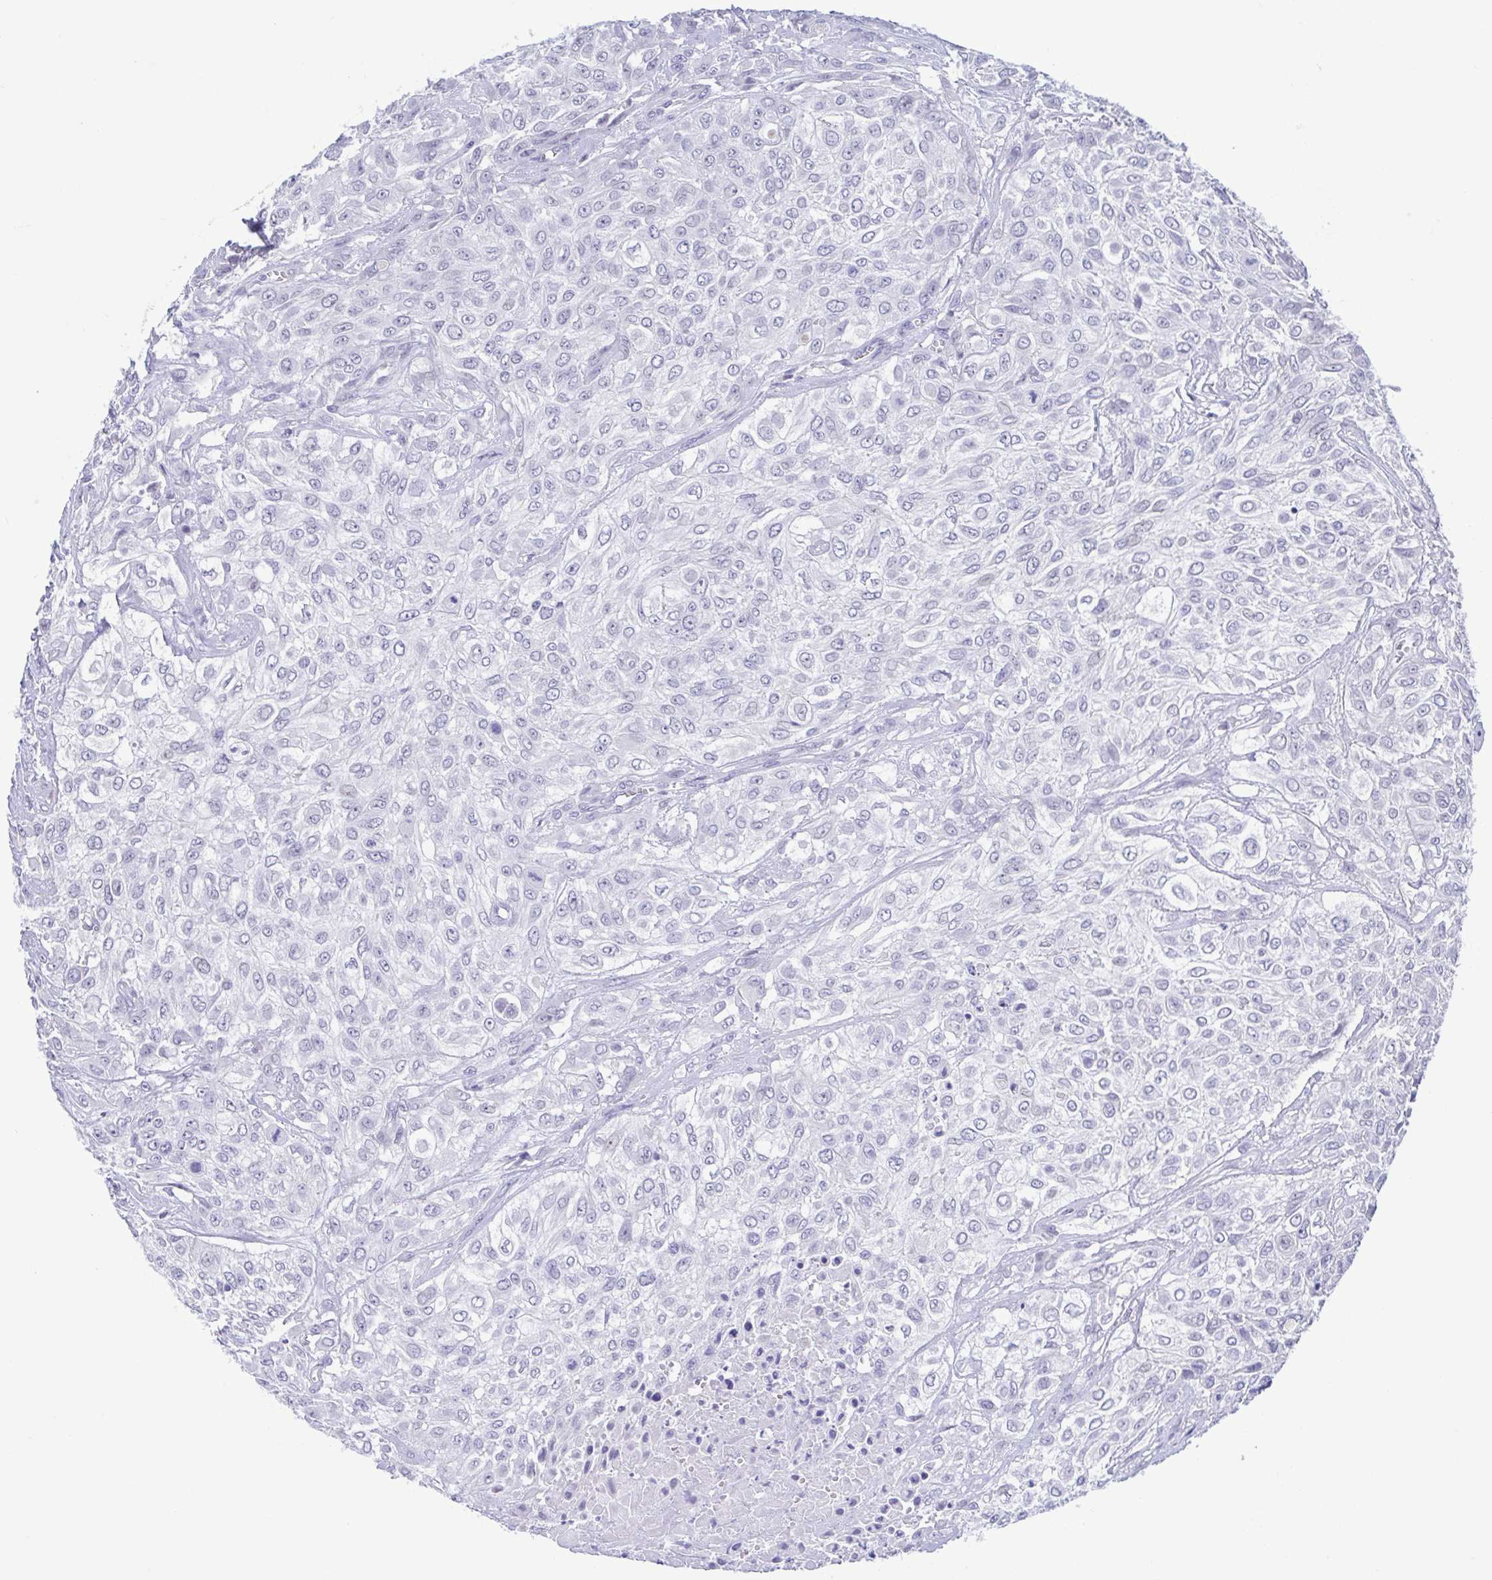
{"staining": {"intensity": "negative", "quantity": "none", "location": "none"}, "tissue": "urothelial cancer", "cell_type": "Tumor cells", "image_type": "cancer", "snomed": [{"axis": "morphology", "description": "Urothelial carcinoma, High grade"}, {"axis": "topography", "description": "Urinary bladder"}], "caption": "Tumor cells are negative for protein expression in human urothelial cancer.", "gene": "PERM1", "patient": {"sex": "male", "age": 57}}